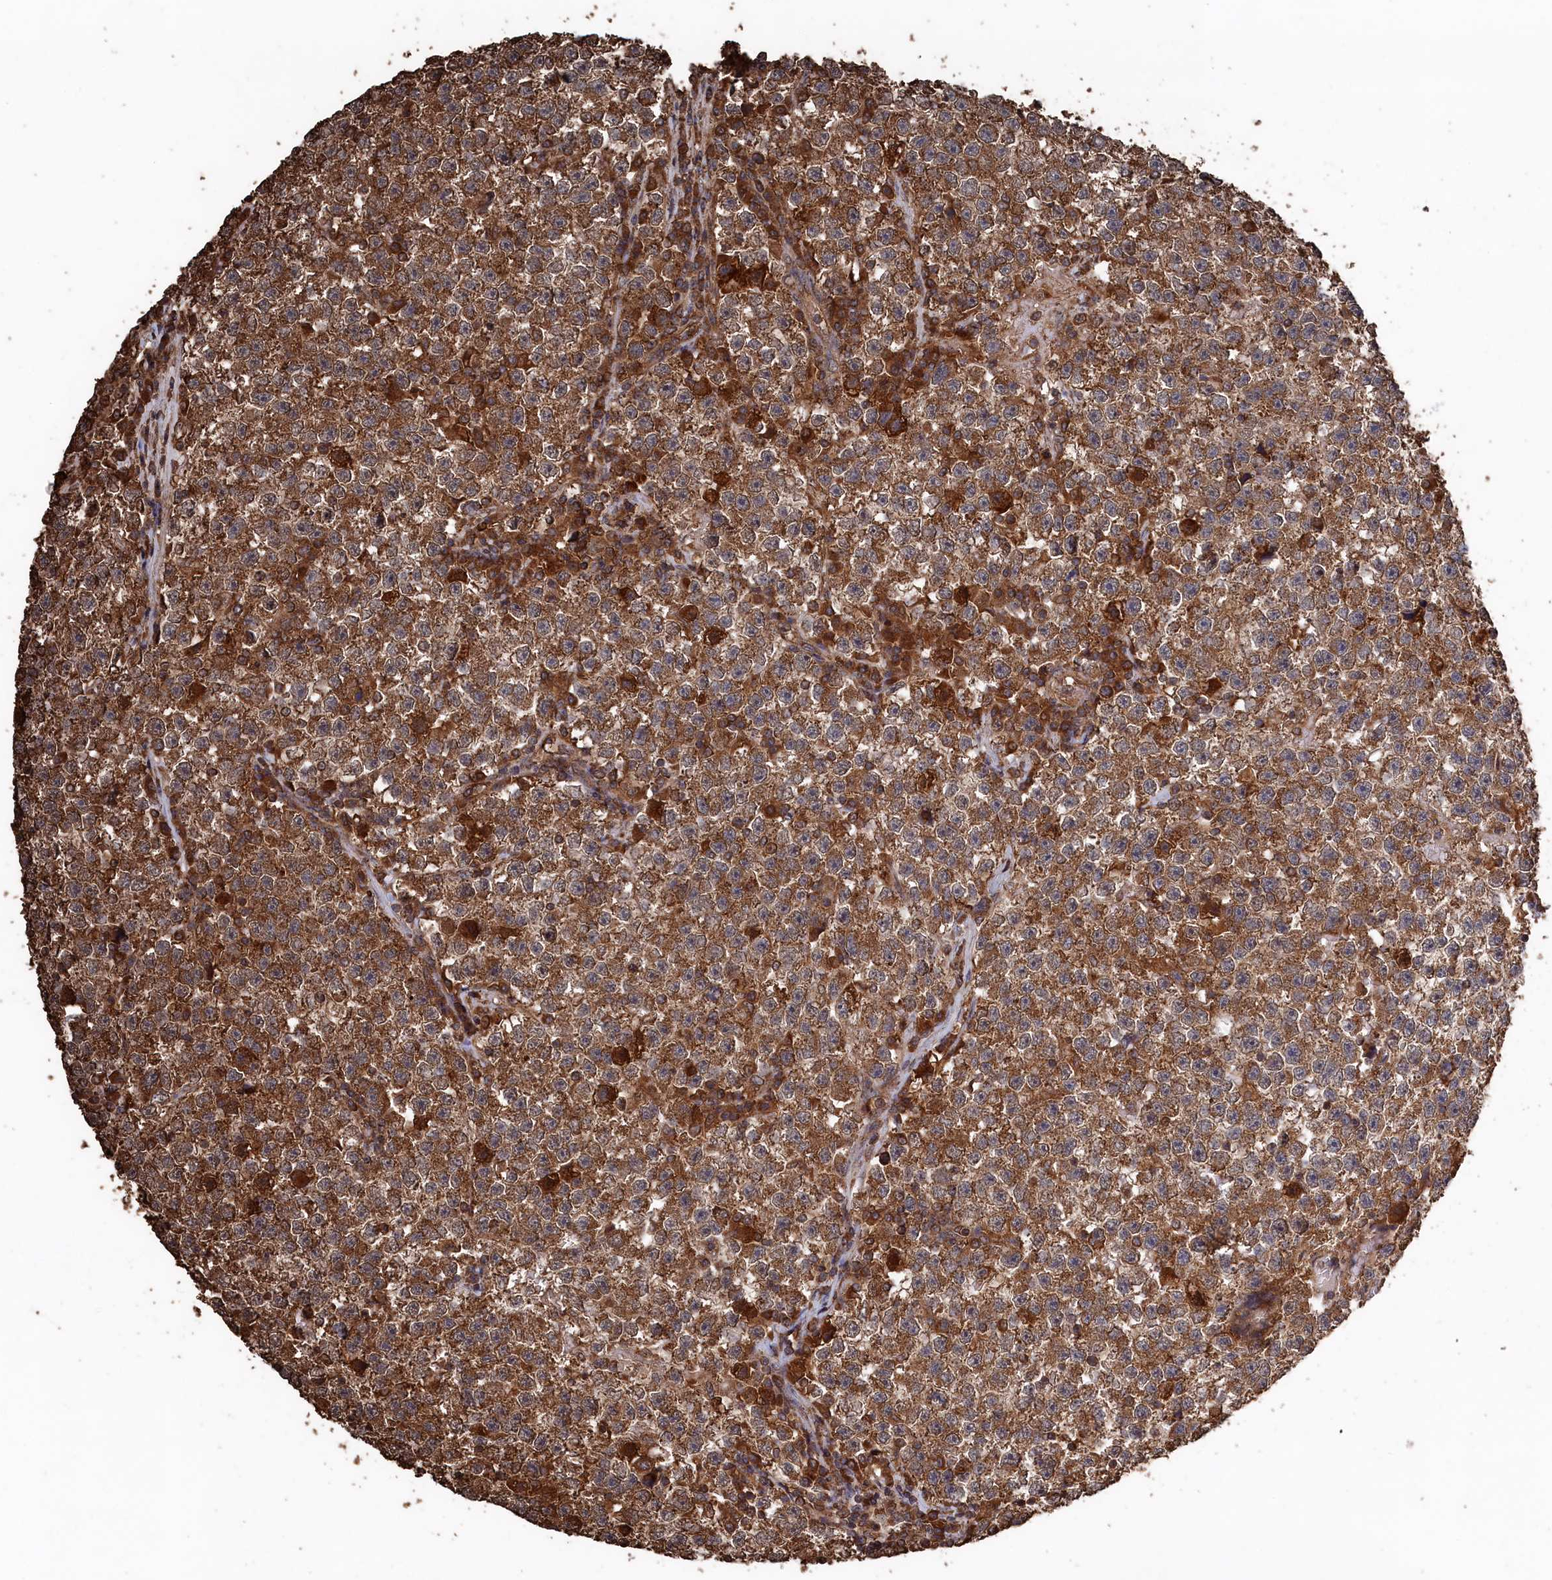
{"staining": {"intensity": "moderate", "quantity": ">75%", "location": "cytoplasmic/membranous"}, "tissue": "testis cancer", "cell_type": "Tumor cells", "image_type": "cancer", "snomed": [{"axis": "morphology", "description": "Seminoma, NOS"}, {"axis": "topography", "description": "Testis"}], "caption": "Protein staining of seminoma (testis) tissue exhibits moderate cytoplasmic/membranous expression in about >75% of tumor cells. (DAB (3,3'-diaminobenzidine) = brown stain, brightfield microscopy at high magnification).", "gene": "SNX33", "patient": {"sex": "male", "age": 22}}